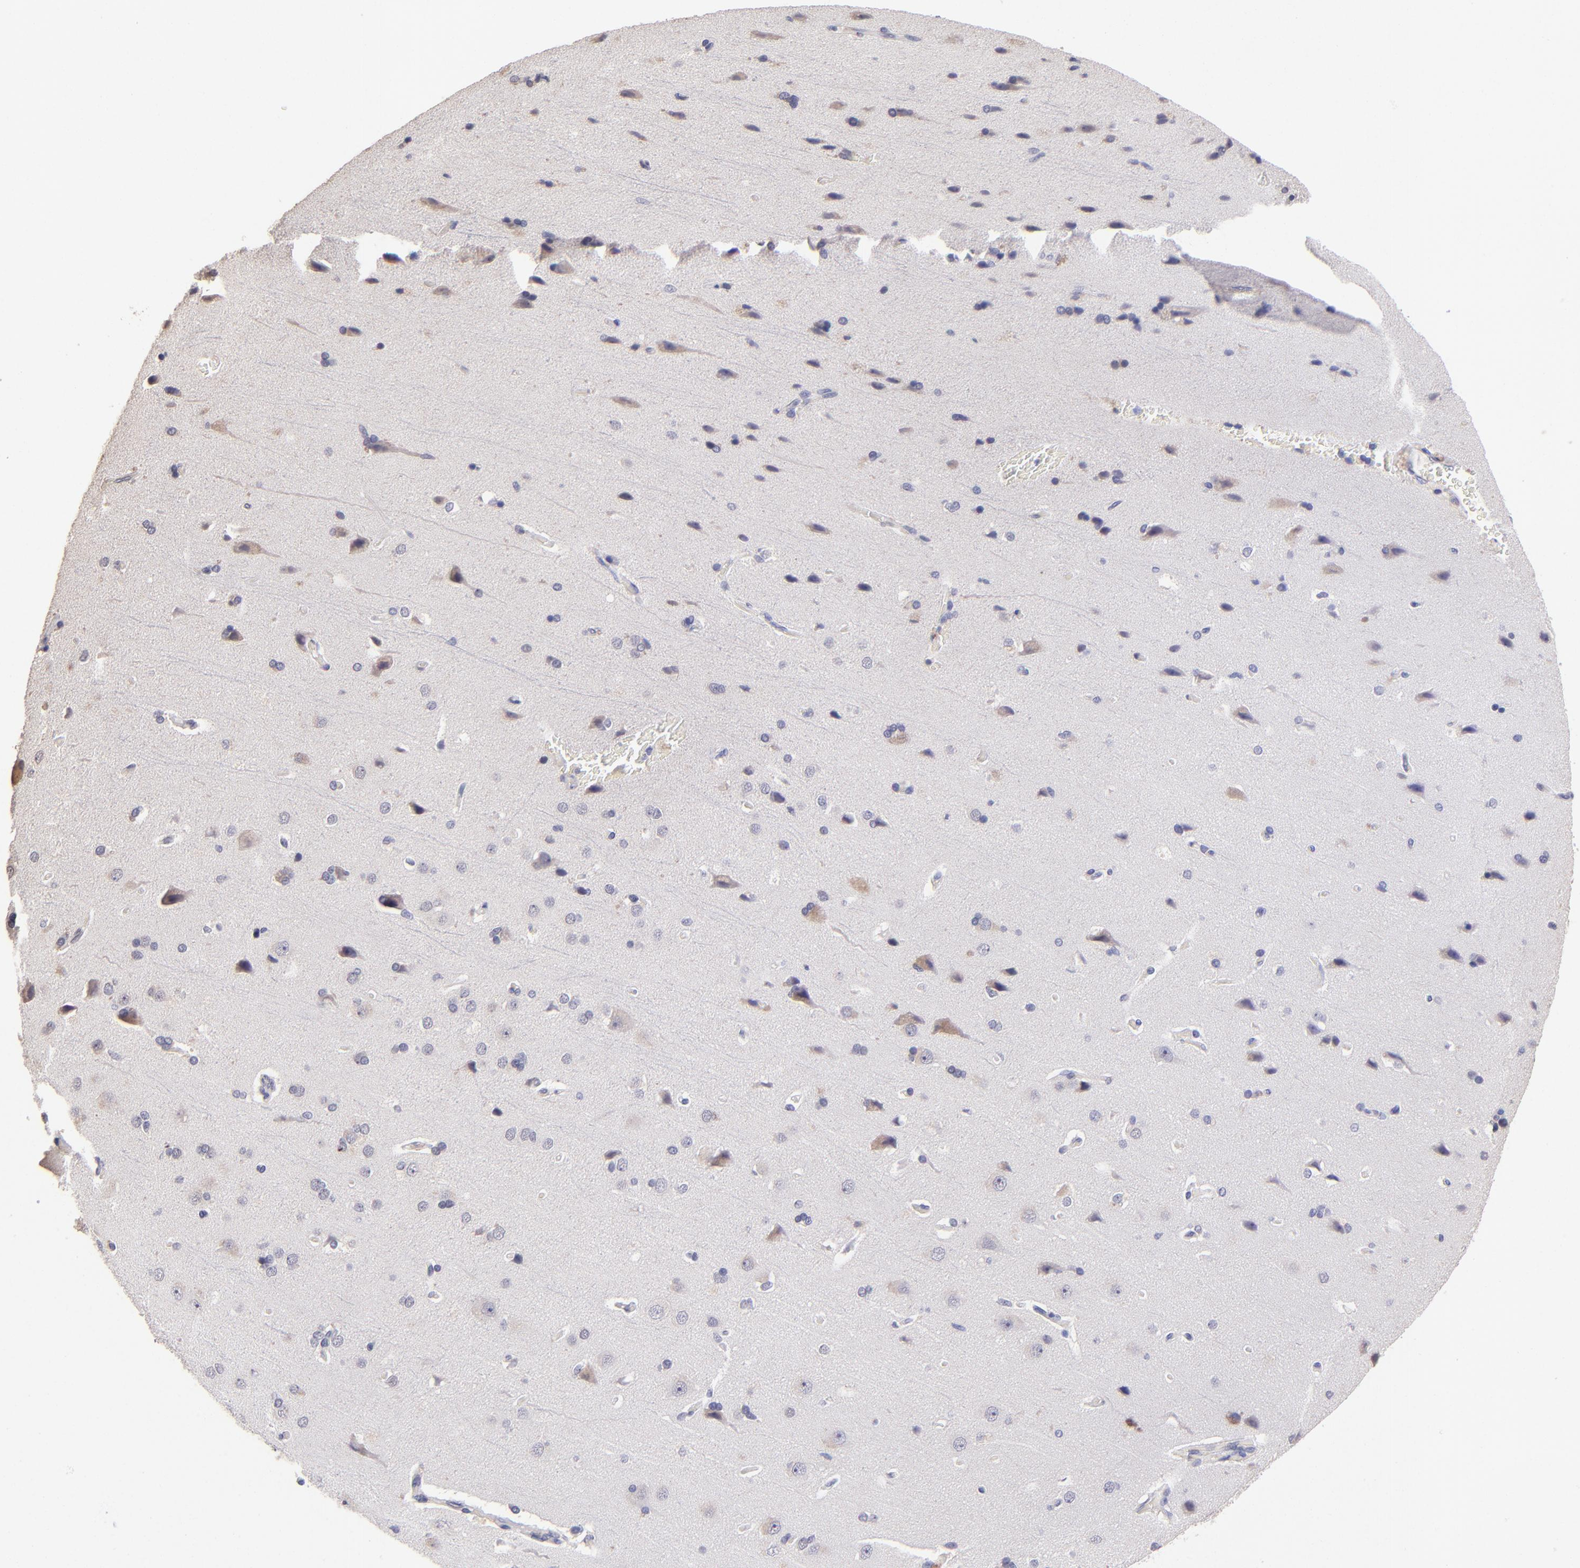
{"staining": {"intensity": "negative", "quantity": "none", "location": "none"}, "tissue": "cerebral cortex", "cell_type": "Endothelial cells", "image_type": "normal", "snomed": [{"axis": "morphology", "description": "Normal tissue, NOS"}, {"axis": "topography", "description": "Cerebral cortex"}], "caption": "Histopathology image shows no significant protein expression in endothelial cells of normal cerebral cortex.", "gene": "DNMT1", "patient": {"sex": "male", "age": 62}}